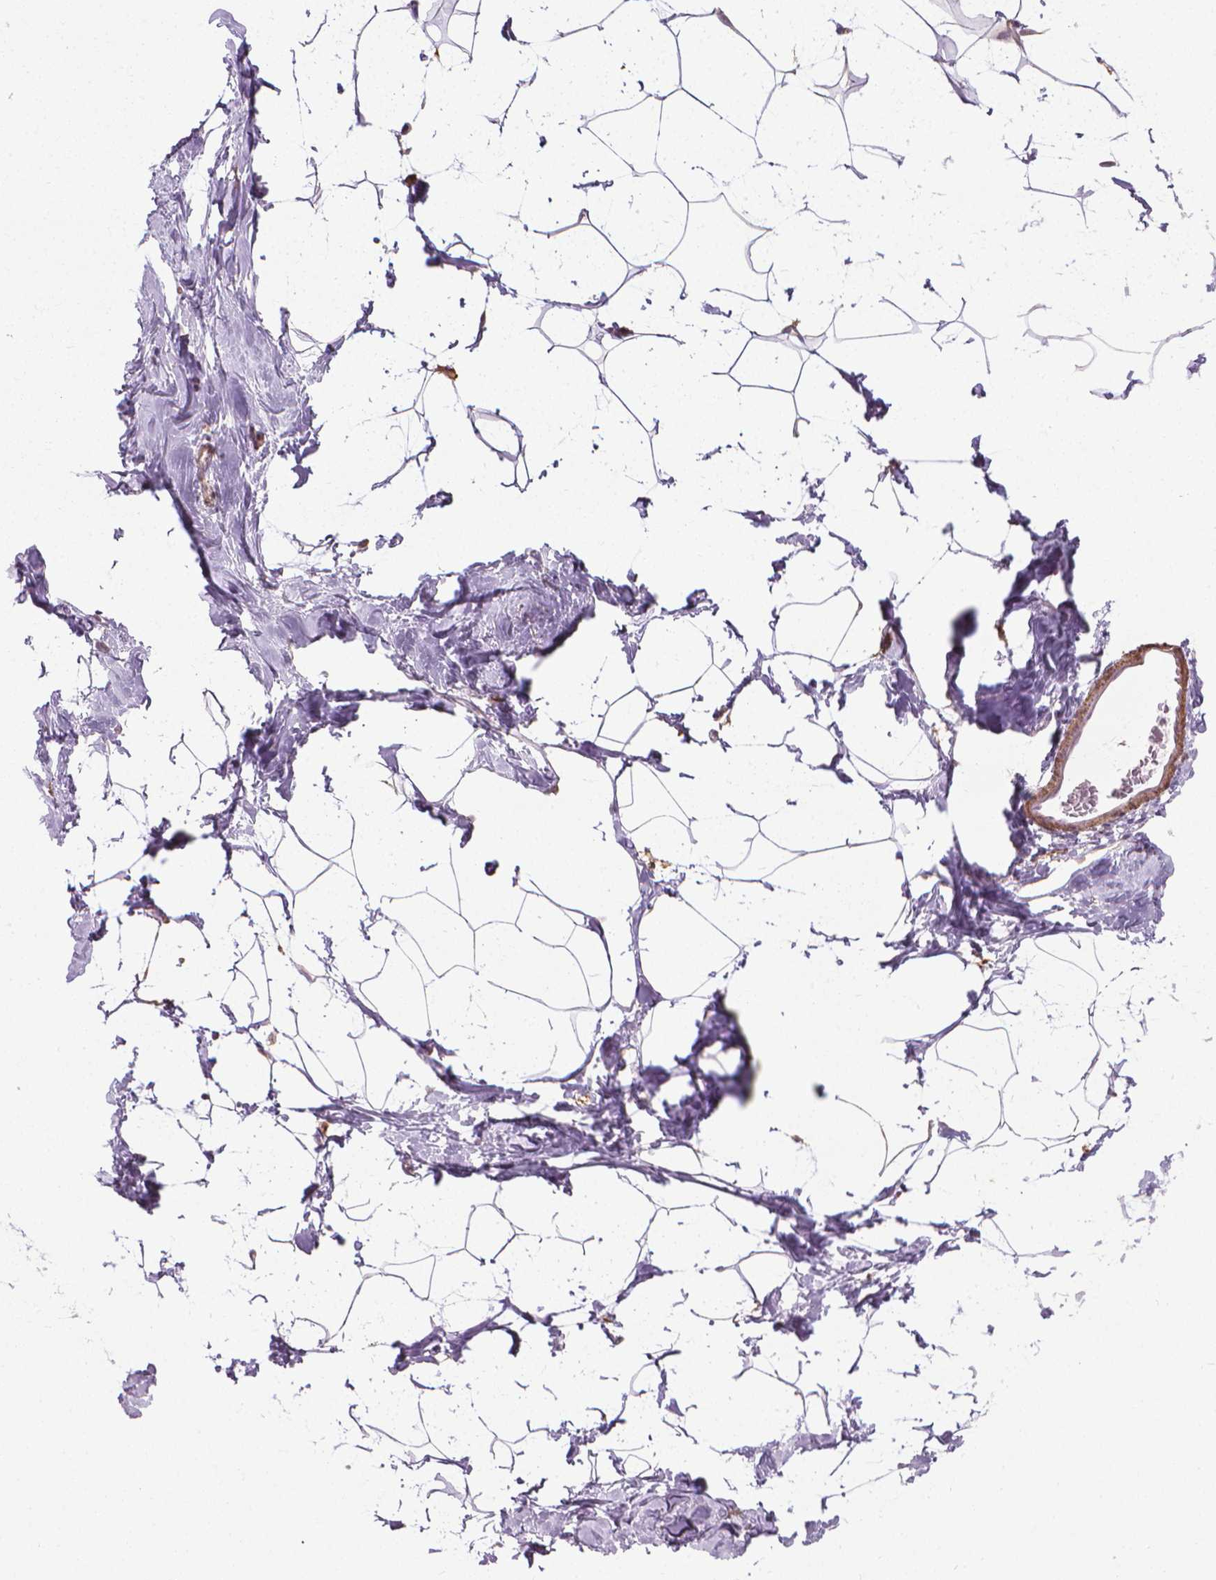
{"staining": {"intensity": "negative", "quantity": "none", "location": "none"}, "tissue": "breast", "cell_type": "Adipocytes", "image_type": "normal", "snomed": [{"axis": "morphology", "description": "Normal tissue, NOS"}, {"axis": "topography", "description": "Breast"}], "caption": "Unremarkable breast was stained to show a protein in brown. There is no significant staining in adipocytes. (Brightfield microscopy of DAB immunohistochemistry at high magnification).", "gene": "PRAG1", "patient": {"sex": "female", "age": 32}}